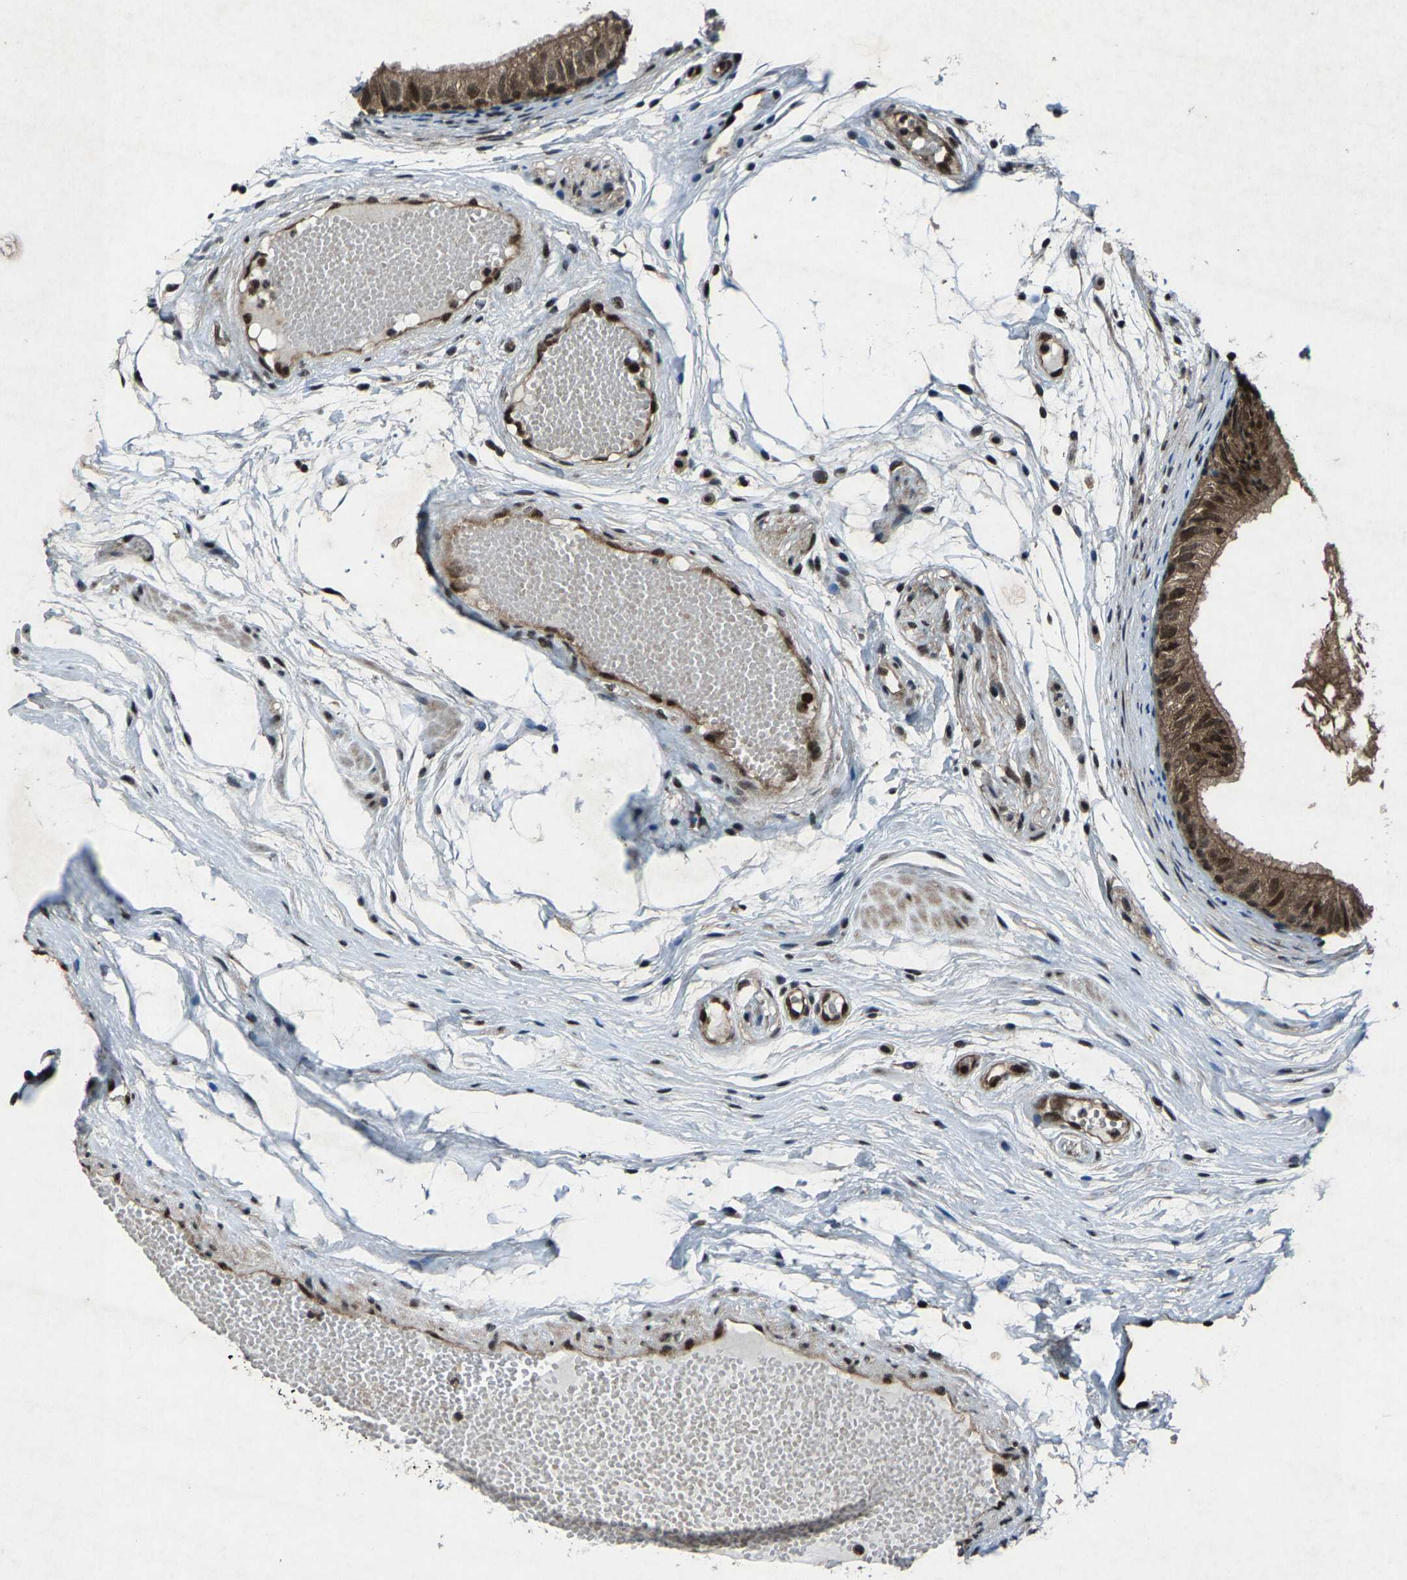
{"staining": {"intensity": "strong", "quantity": ">75%", "location": "cytoplasmic/membranous,nuclear"}, "tissue": "epididymis", "cell_type": "Glandular cells", "image_type": "normal", "snomed": [{"axis": "morphology", "description": "Normal tissue, NOS"}, {"axis": "morphology", "description": "Atrophy, NOS"}, {"axis": "topography", "description": "Testis"}, {"axis": "topography", "description": "Epididymis"}], "caption": "Epididymis stained with immunohistochemistry (IHC) shows strong cytoplasmic/membranous,nuclear staining in about >75% of glandular cells.", "gene": "ATXN3", "patient": {"sex": "male", "age": 18}}